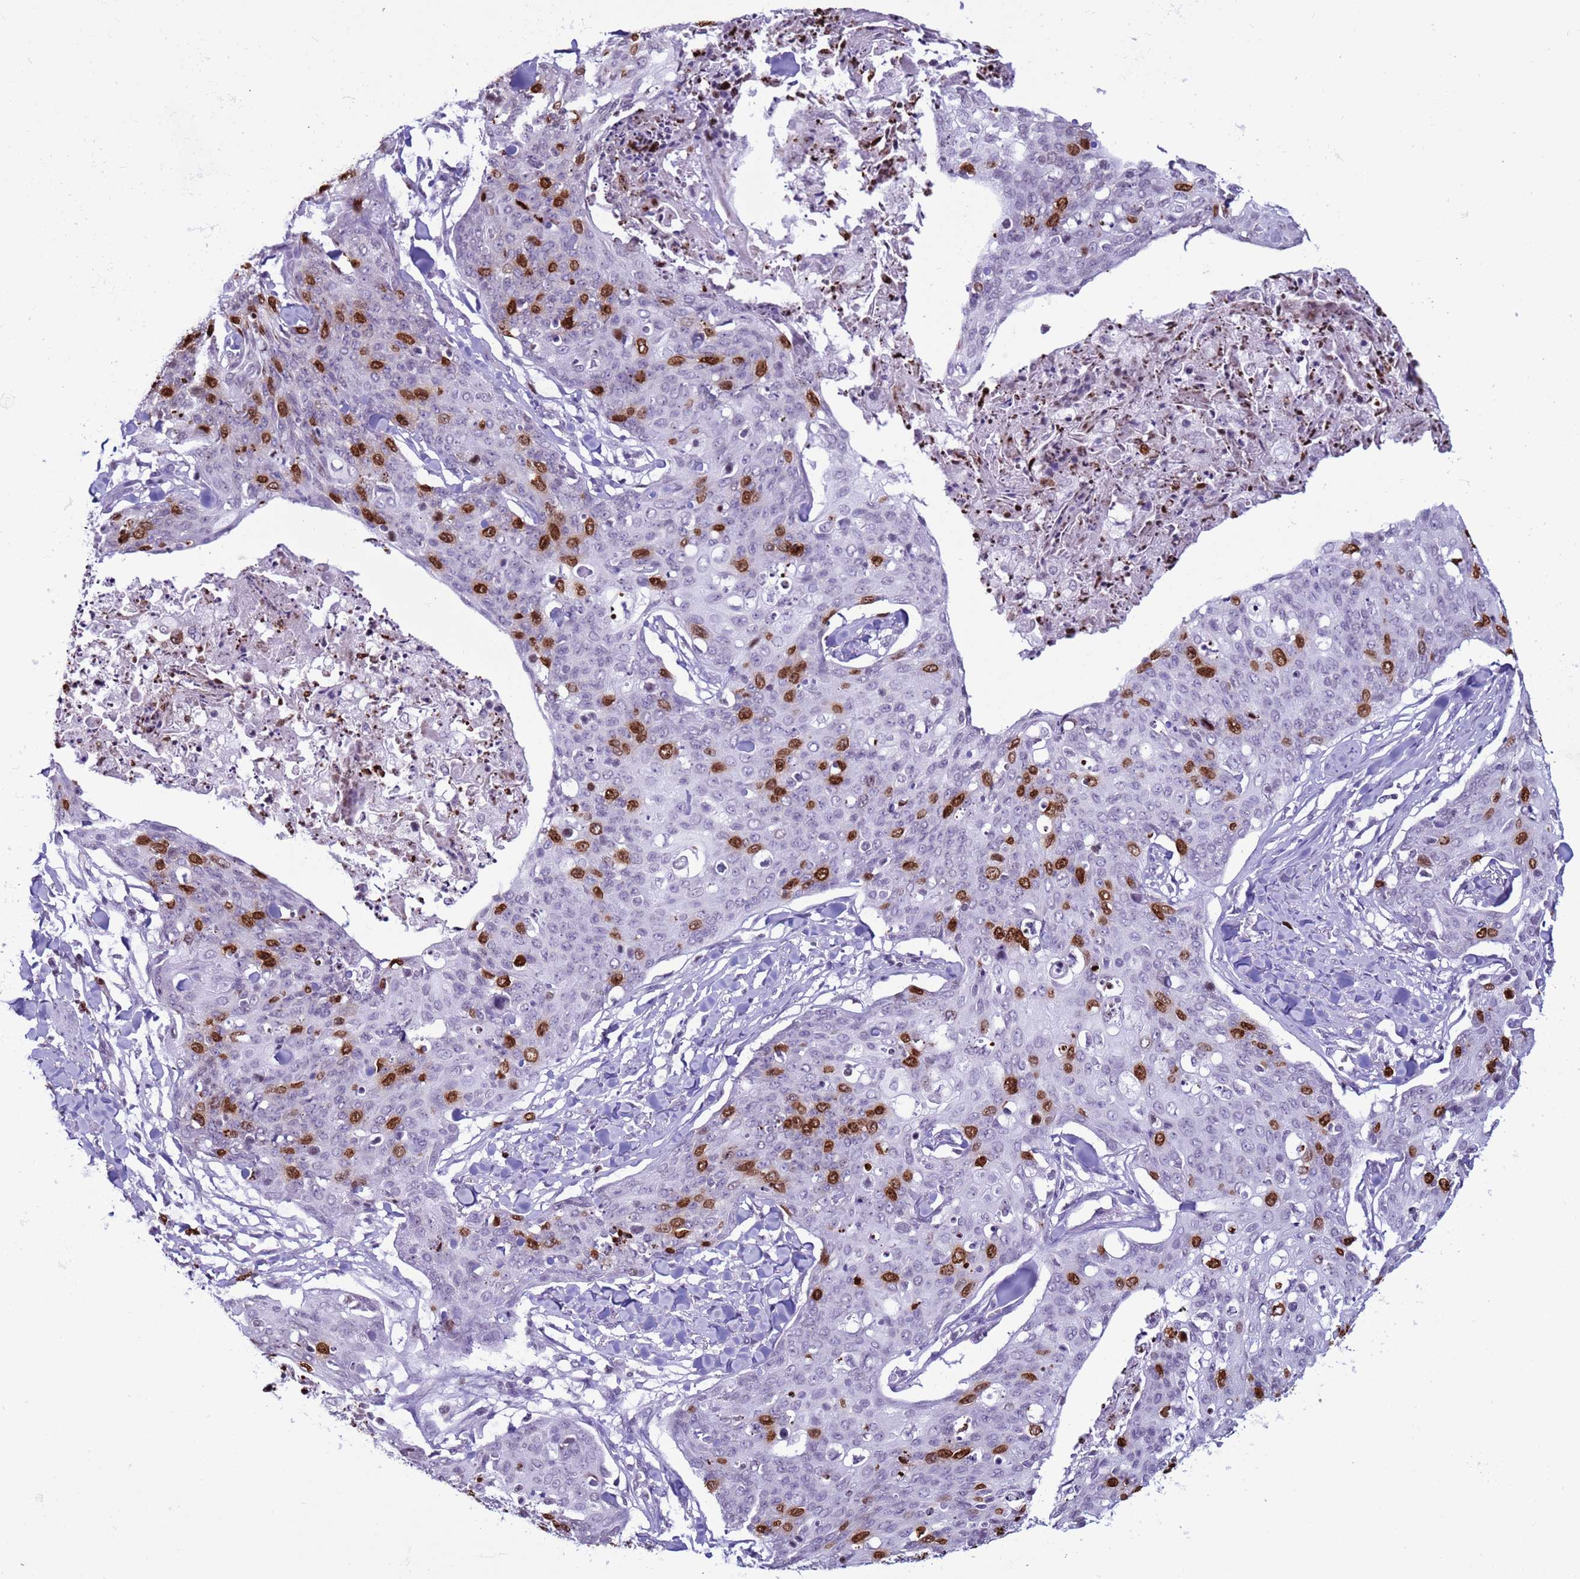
{"staining": {"intensity": "strong", "quantity": "25%-75%", "location": "nuclear"}, "tissue": "skin cancer", "cell_type": "Tumor cells", "image_type": "cancer", "snomed": [{"axis": "morphology", "description": "Squamous cell carcinoma, NOS"}, {"axis": "topography", "description": "Skin"}, {"axis": "topography", "description": "Vulva"}], "caption": "High-power microscopy captured an IHC histopathology image of skin cancer (squamous cell carcinoma), revealing strong nuclear expression in about 25%-75% of tumor cells.", "gene": "H4C8", "patient": {"sex": "female", "age": 85}}